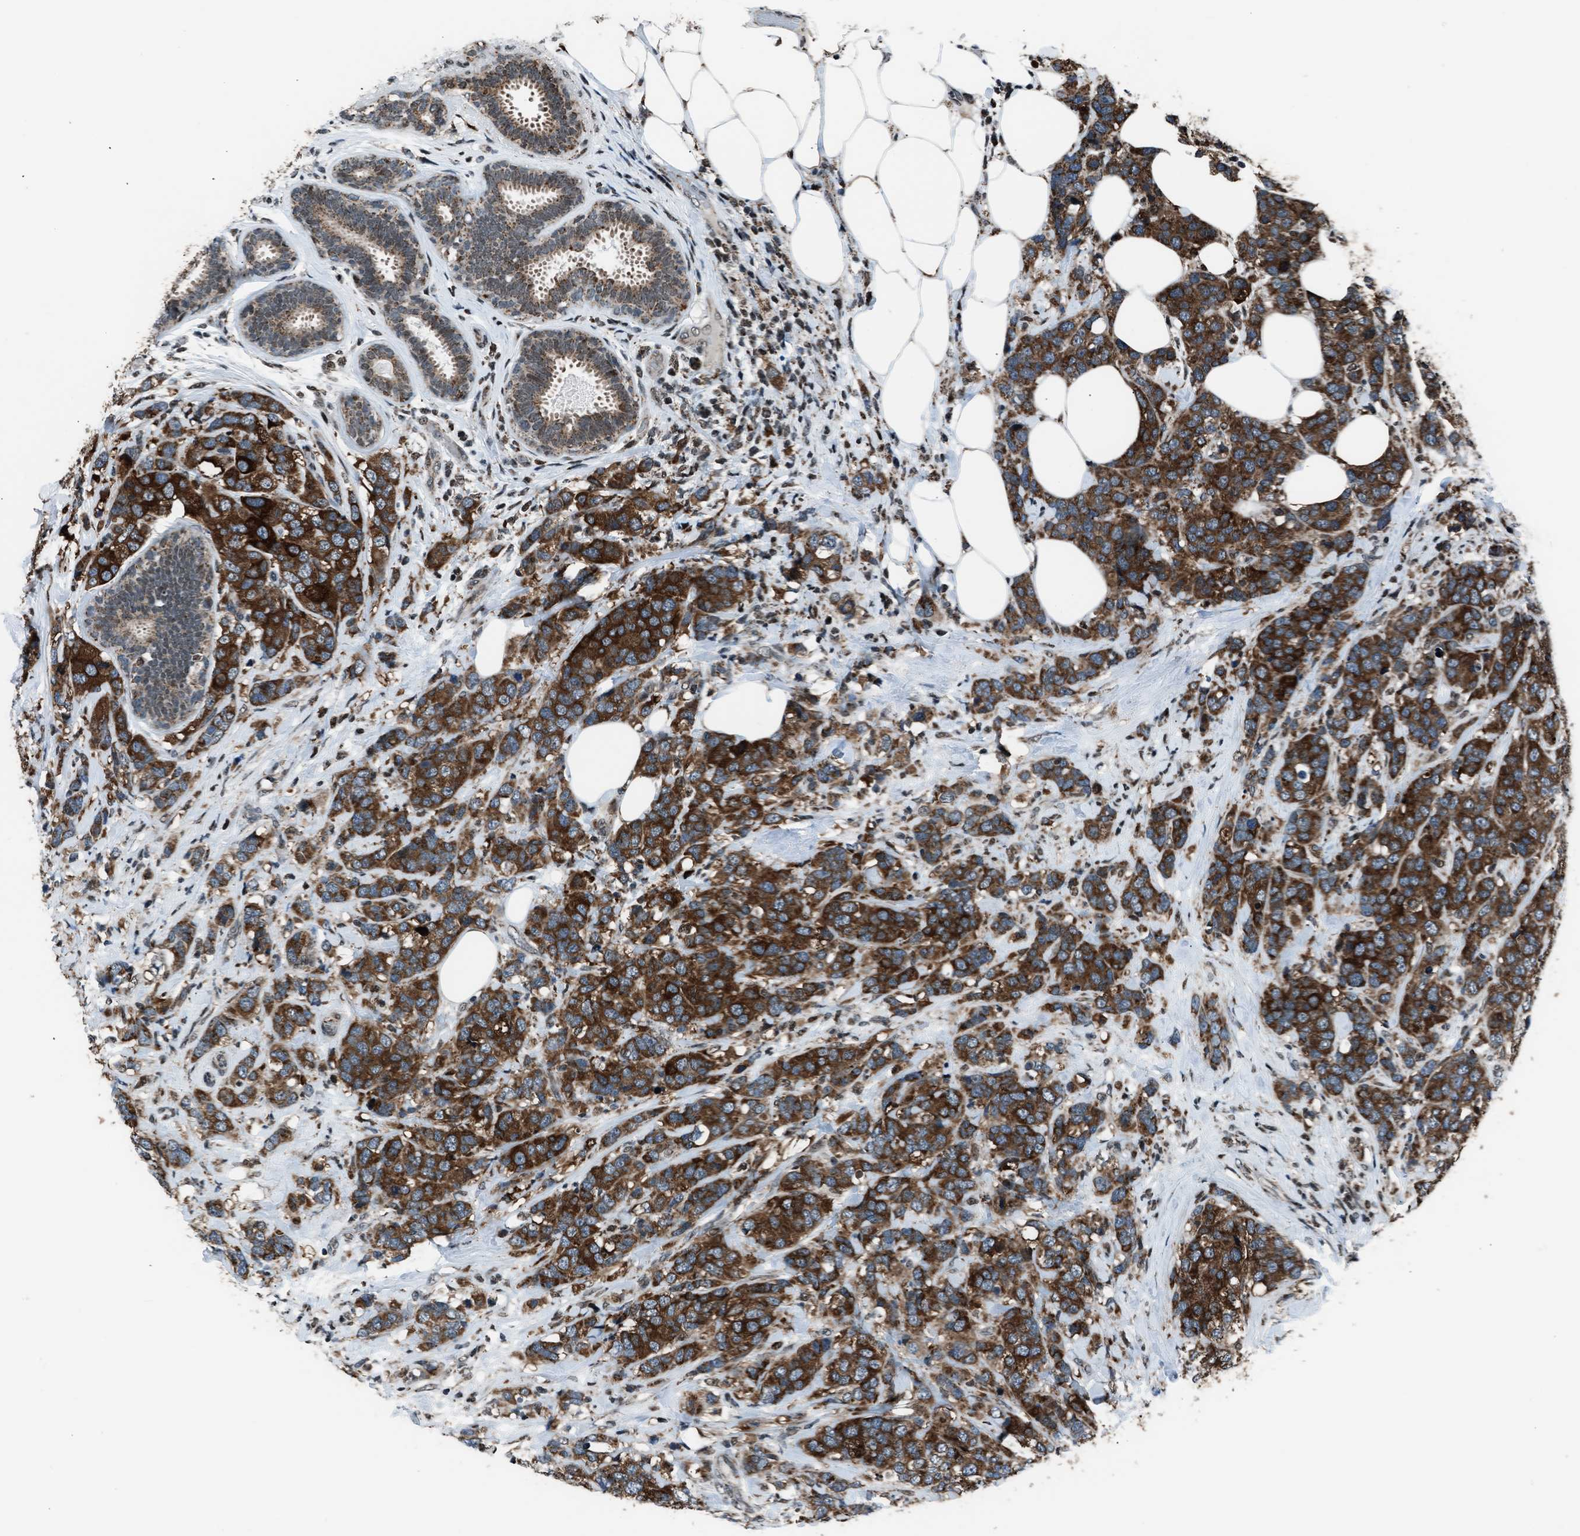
{"staining": {"intensity": "strong", "quantity": ">75%", "location": "cytoplasmic/membranous"}, "tissue": "breast cancer", "cell_type": "Tumor cells", "image_type": "cancer", "snomed": [{"axis": "morphology", "description": "Lobular carcinoma"}, {"axis": "topography", "description": "Breast"}], "caption": "Breast cancer stained with a brown dye displays strong cytoplasmic/membranous positive expression in approximately >75% of tumor cells.", "gene": "MORC3", "patient": {"sex": "female", "age": 59}}